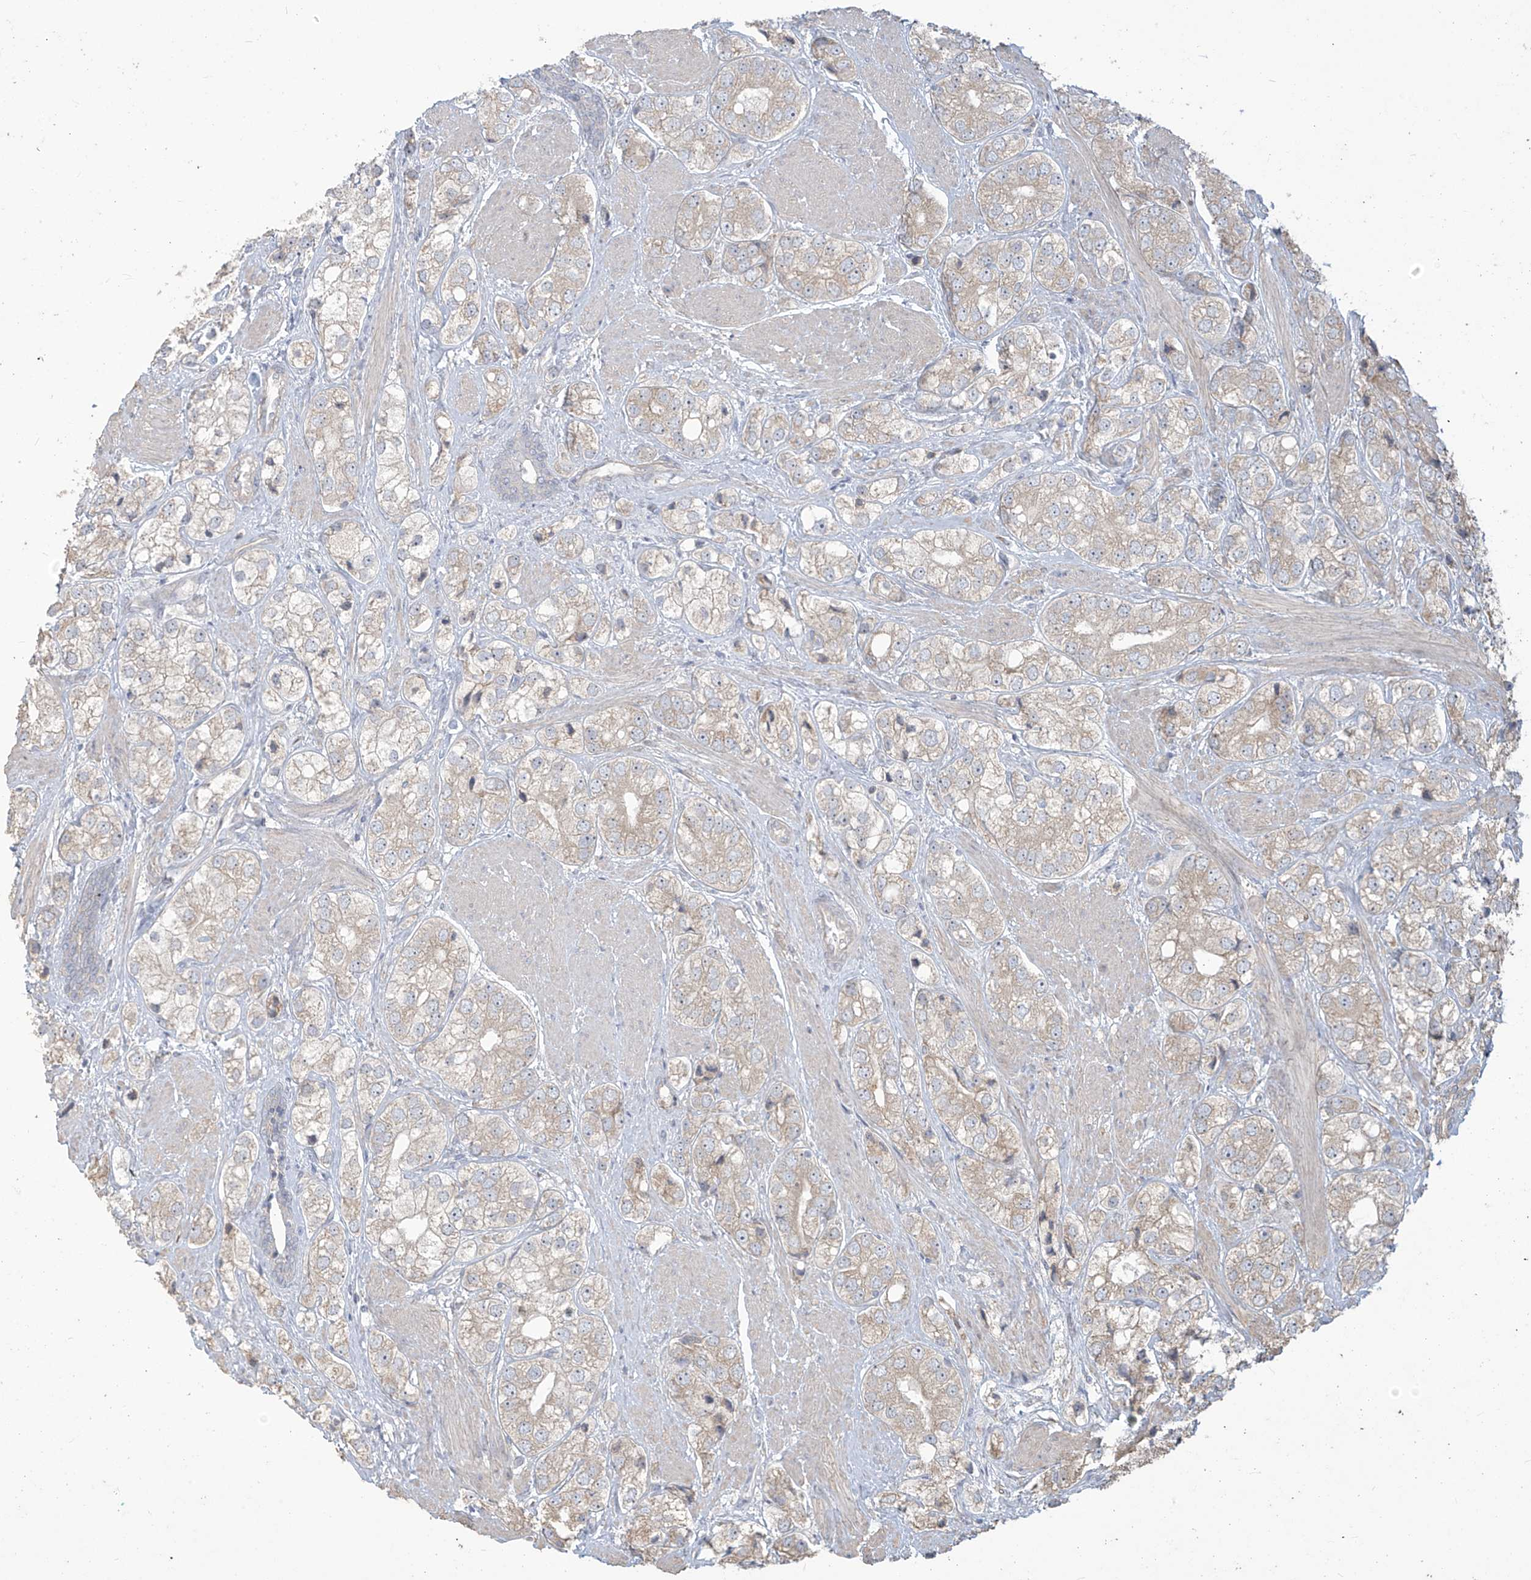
{"staining": {"intensity": "negative", "quantity": "none", "location": "none"}, "tissue": "prostate cancer", "cell_type": "Tumor cells", "image_type": "cancer", "snomed": [{"axis": "morphology", "description": "Adenocarcinoma, High grade"}, {"axis": "topography", "description": "Prostate"}], "caption": "This micrograph is of prostate cancer (adenocarcinoma (high-grade)) stained with immunohistochemistry to label a protein in brown with the nuclei are counter-stained blue. There is no staining in tumor cells. The staining was performed using DAB (3,3'-diaminobenzidine) to visualize the protein expression in brown, while the nuclei were stained in blue with hematoxylin (Magnification: 20x).", "gene": "MAGIX", "patient": {"sex": "male", "age": 50}}